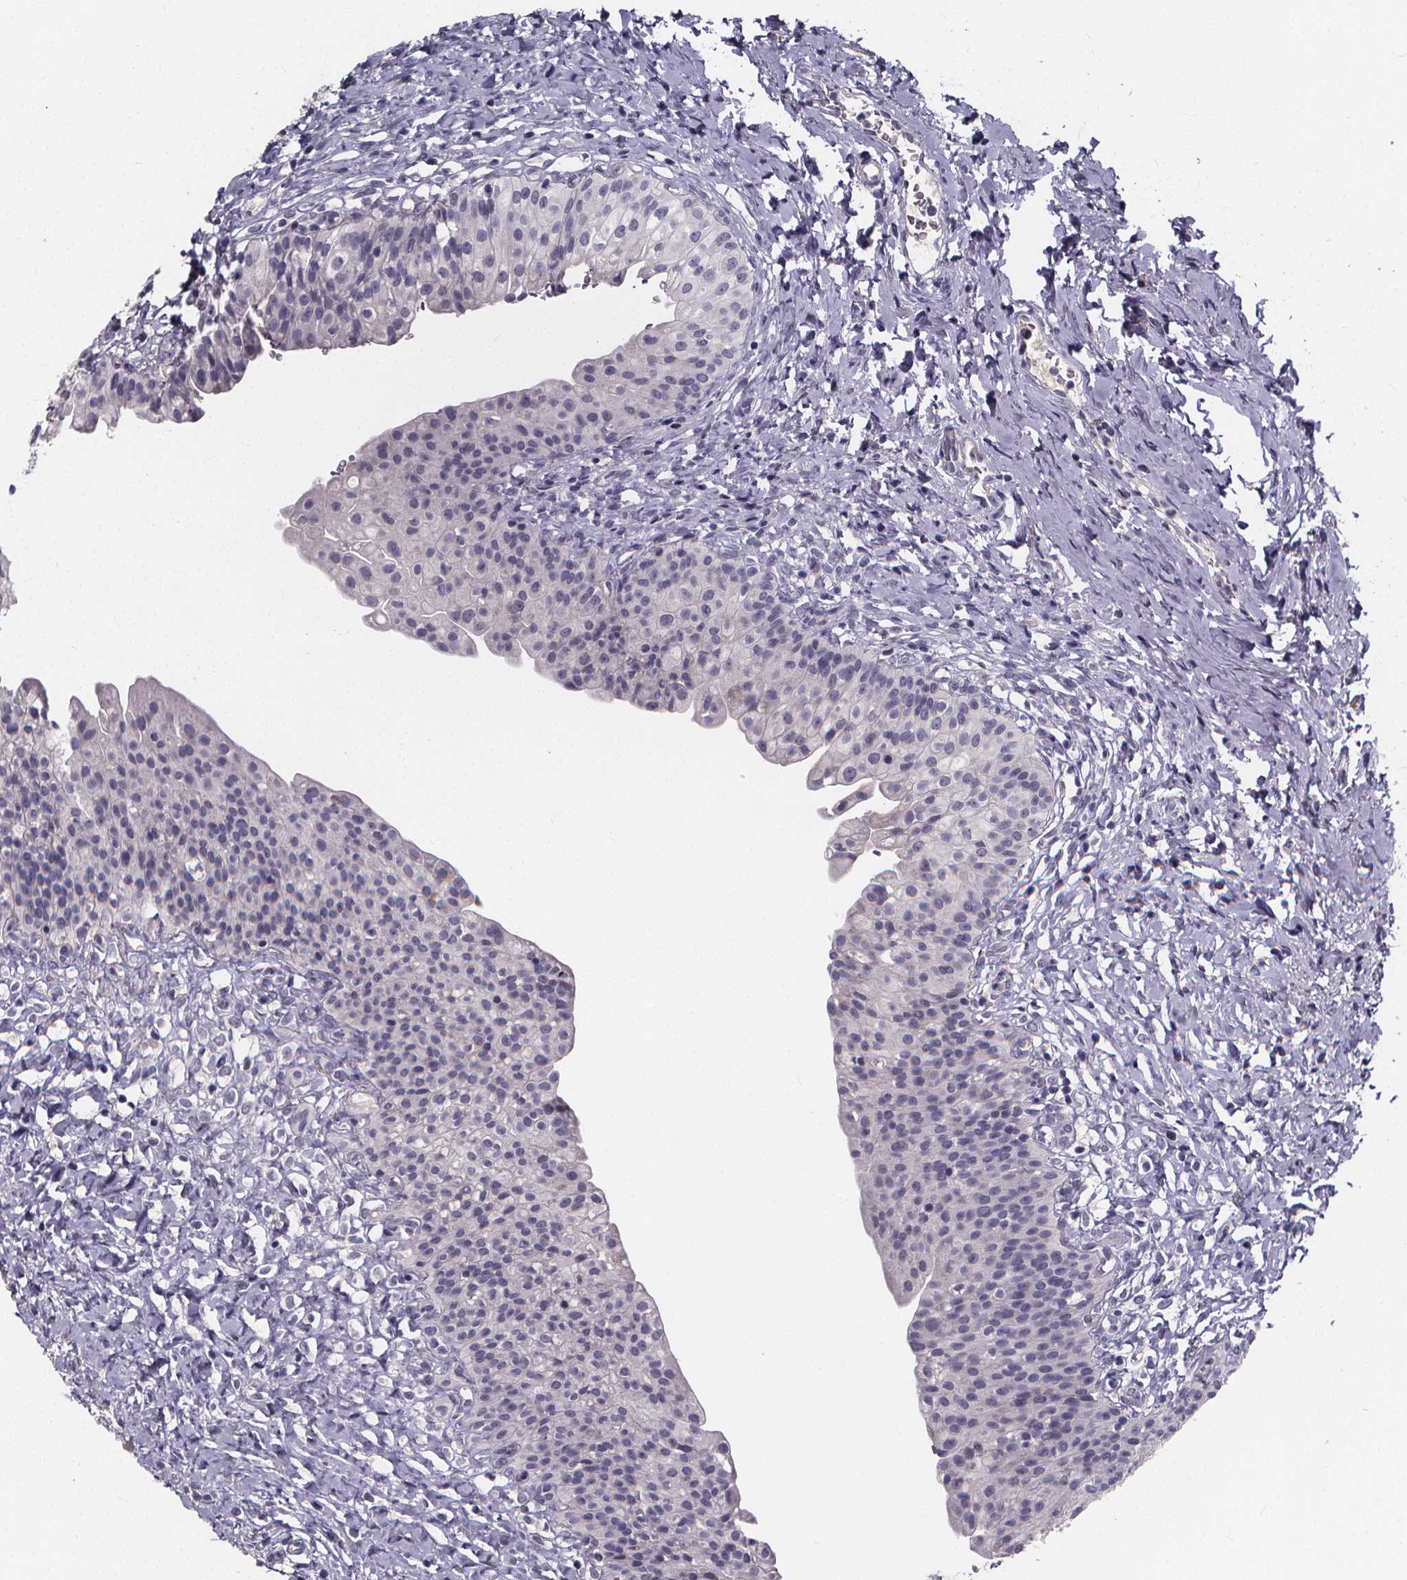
{"staining": {"intensity": "negative", "quantity": "none", "location": "none"}, "tissue": "urinary bladder", "cell_type": "Urothelial cells", "image_type": "normal", "snomed": [{"axis": "morphology", "description": "Normal tissue, NOS"}, {"axis": "topography", "description": "Urinary bladder"}], "caption": "Immunohistochemical staining of normal urinary bladder demonstrates no significant staining in urothelial cells.", "gene": "AGT", "patient": {"sex": "male", "age": 76}}